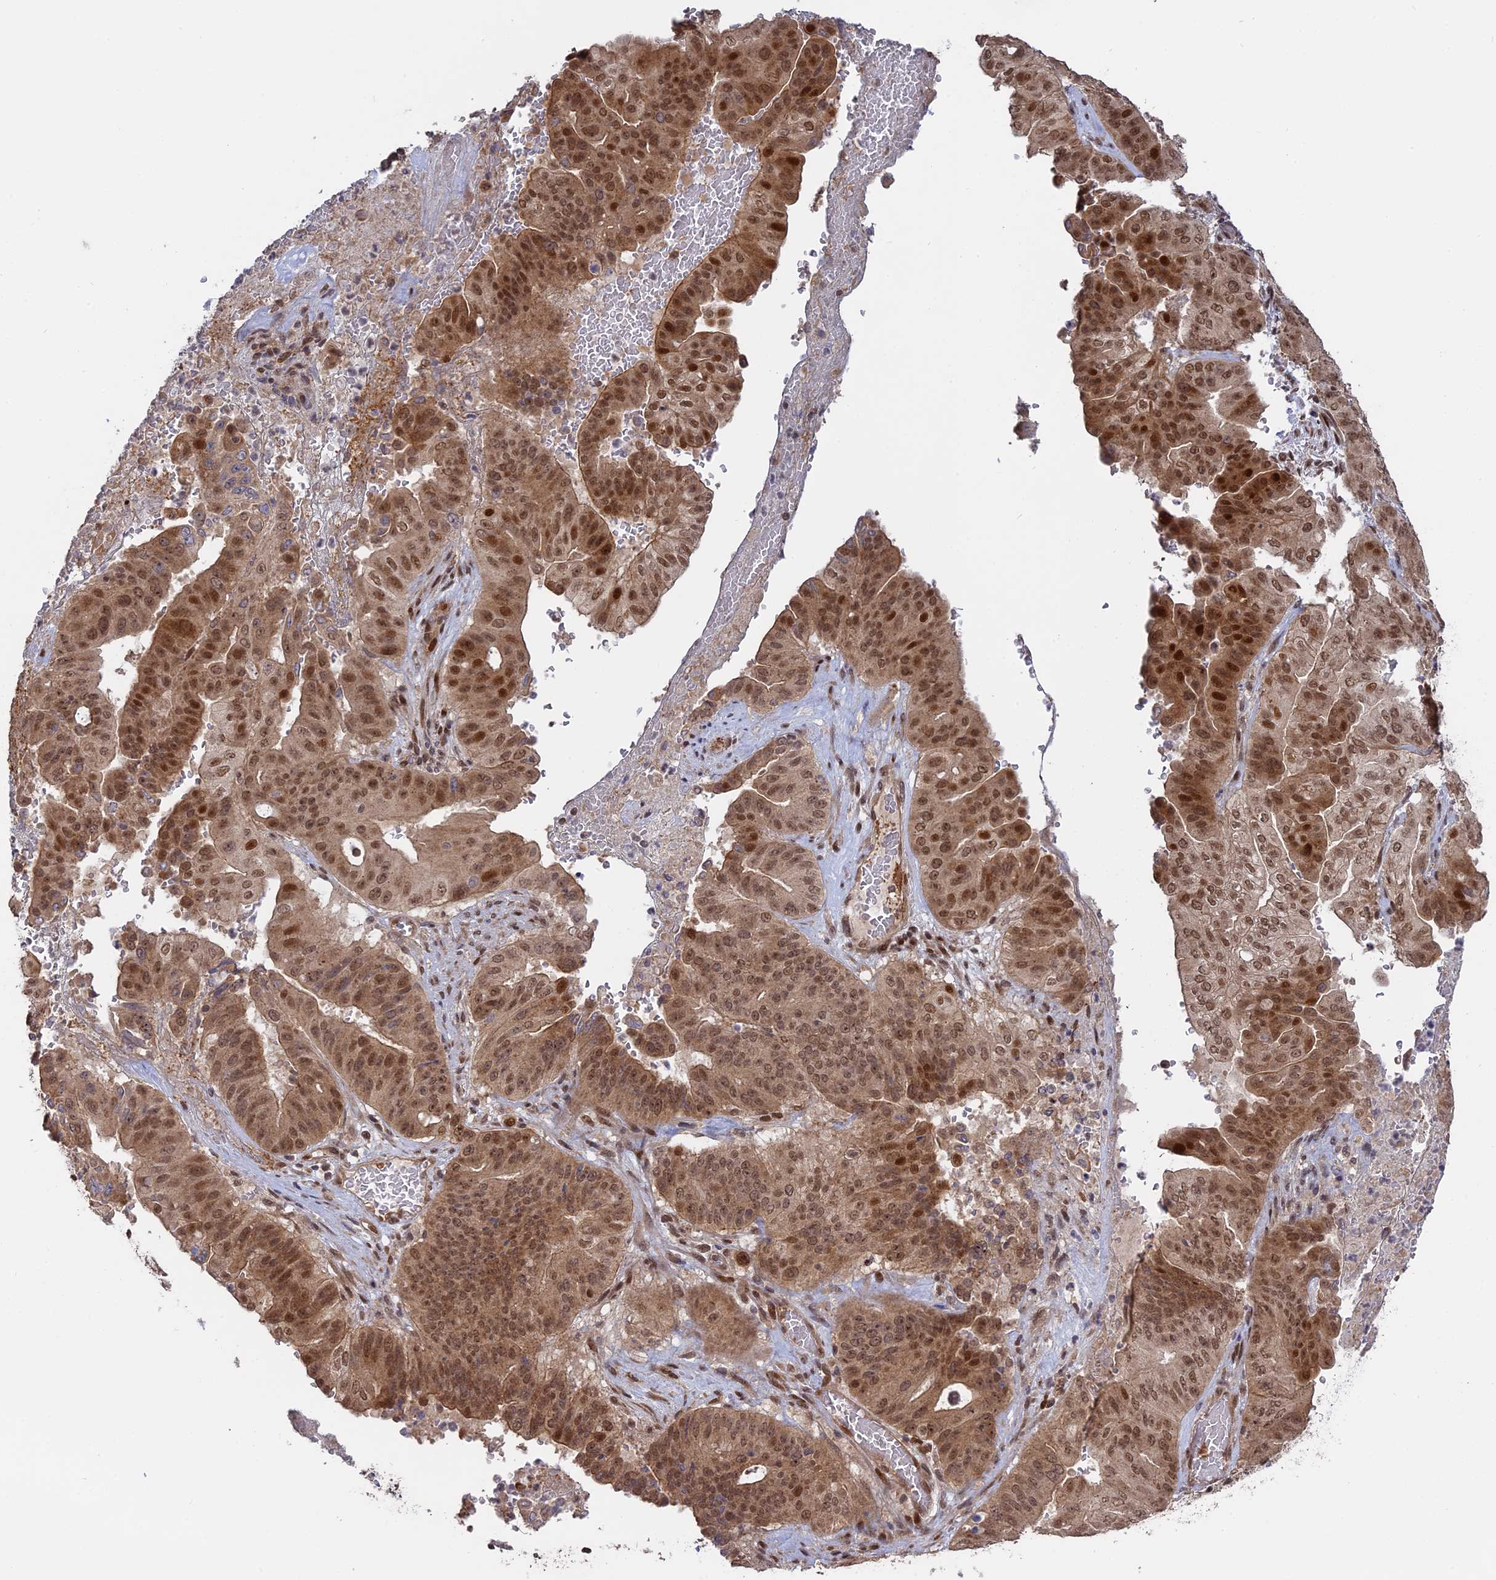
{"staining": {"intensity": "moderate", "quantity": ">75%", "location": "cytoplasmic/membranous,nuclear"}, "tissue": "pancreatic cancer", "cell_type": "Tumor cells", "image_type": "cancer", "snomed": [{"axis": "morphology", "description": "Adenocarcinoma, NOS"}, {"axis": "topography", "description": "Pancreas"}], "caption": "Immunohistochemical staining of pancreatic adenocarcinoma demonstrates medium levels of moderate cytoplasmic/membranous and nuclear protein expression in approximately >75% of tumor cells.", "gene": "PKIG", "patient": {"sex": "female", "age": 77}}